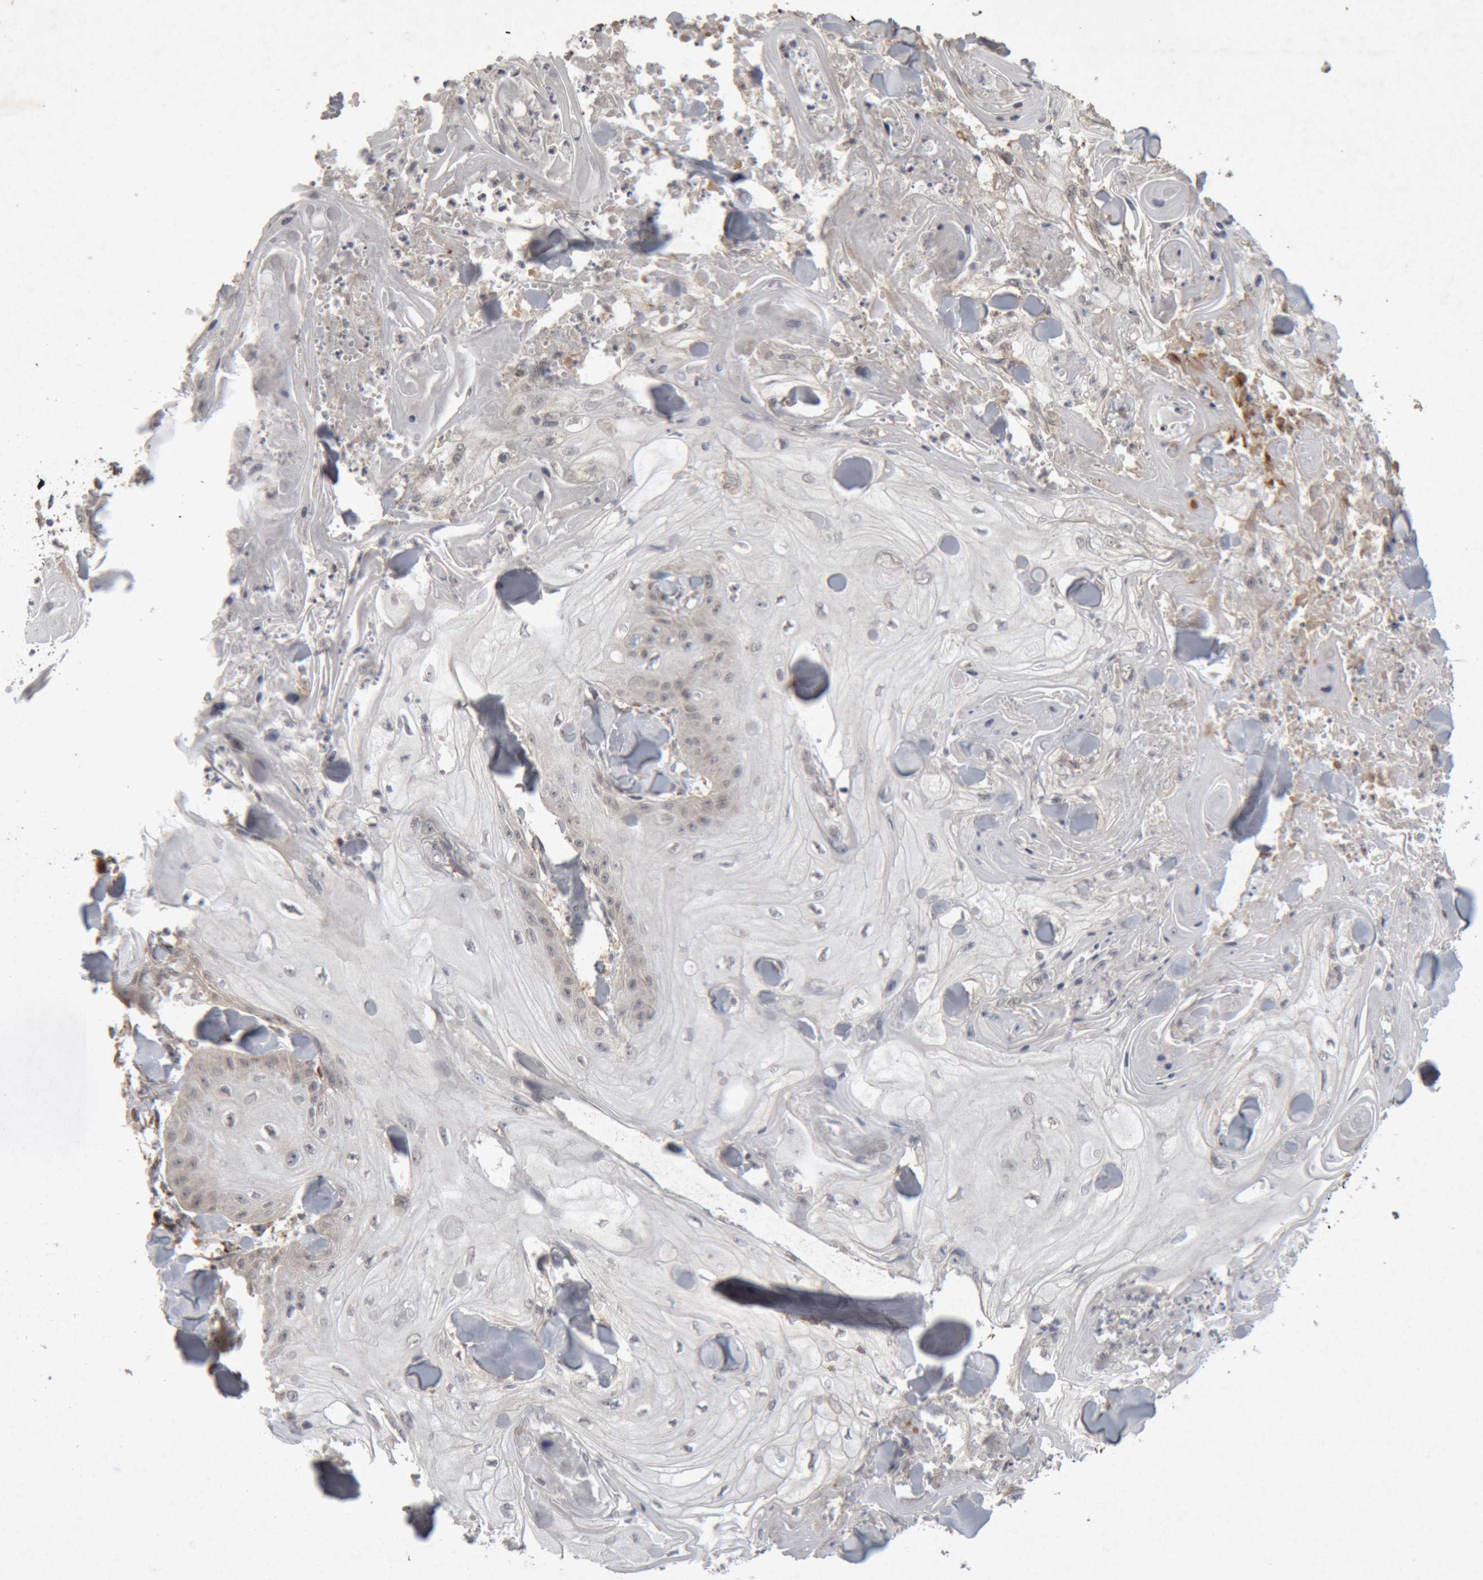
{"staining": {"intensity": "negative", "quantity": "none", "location": "none"}, "tissue": "skin cancer", "cell_type": "Tumor cells", "image_type": "cancer", "snomed": [{"axis": "morphology", "description": "Squamous cell carcinoma, NOS"}, {"axis": "topography", "description": "Skin"}], "caption": "A micrograph of skin squamous cell carcinoma stained for a protein exhibits no brown staining in tumor cells. (Brightfield microscopy of DAB (3,3'-diaminobenzidine) IHC at high magnification).", "gene": "MEP1A", "patient": {"sex": "male", "age": 74}}